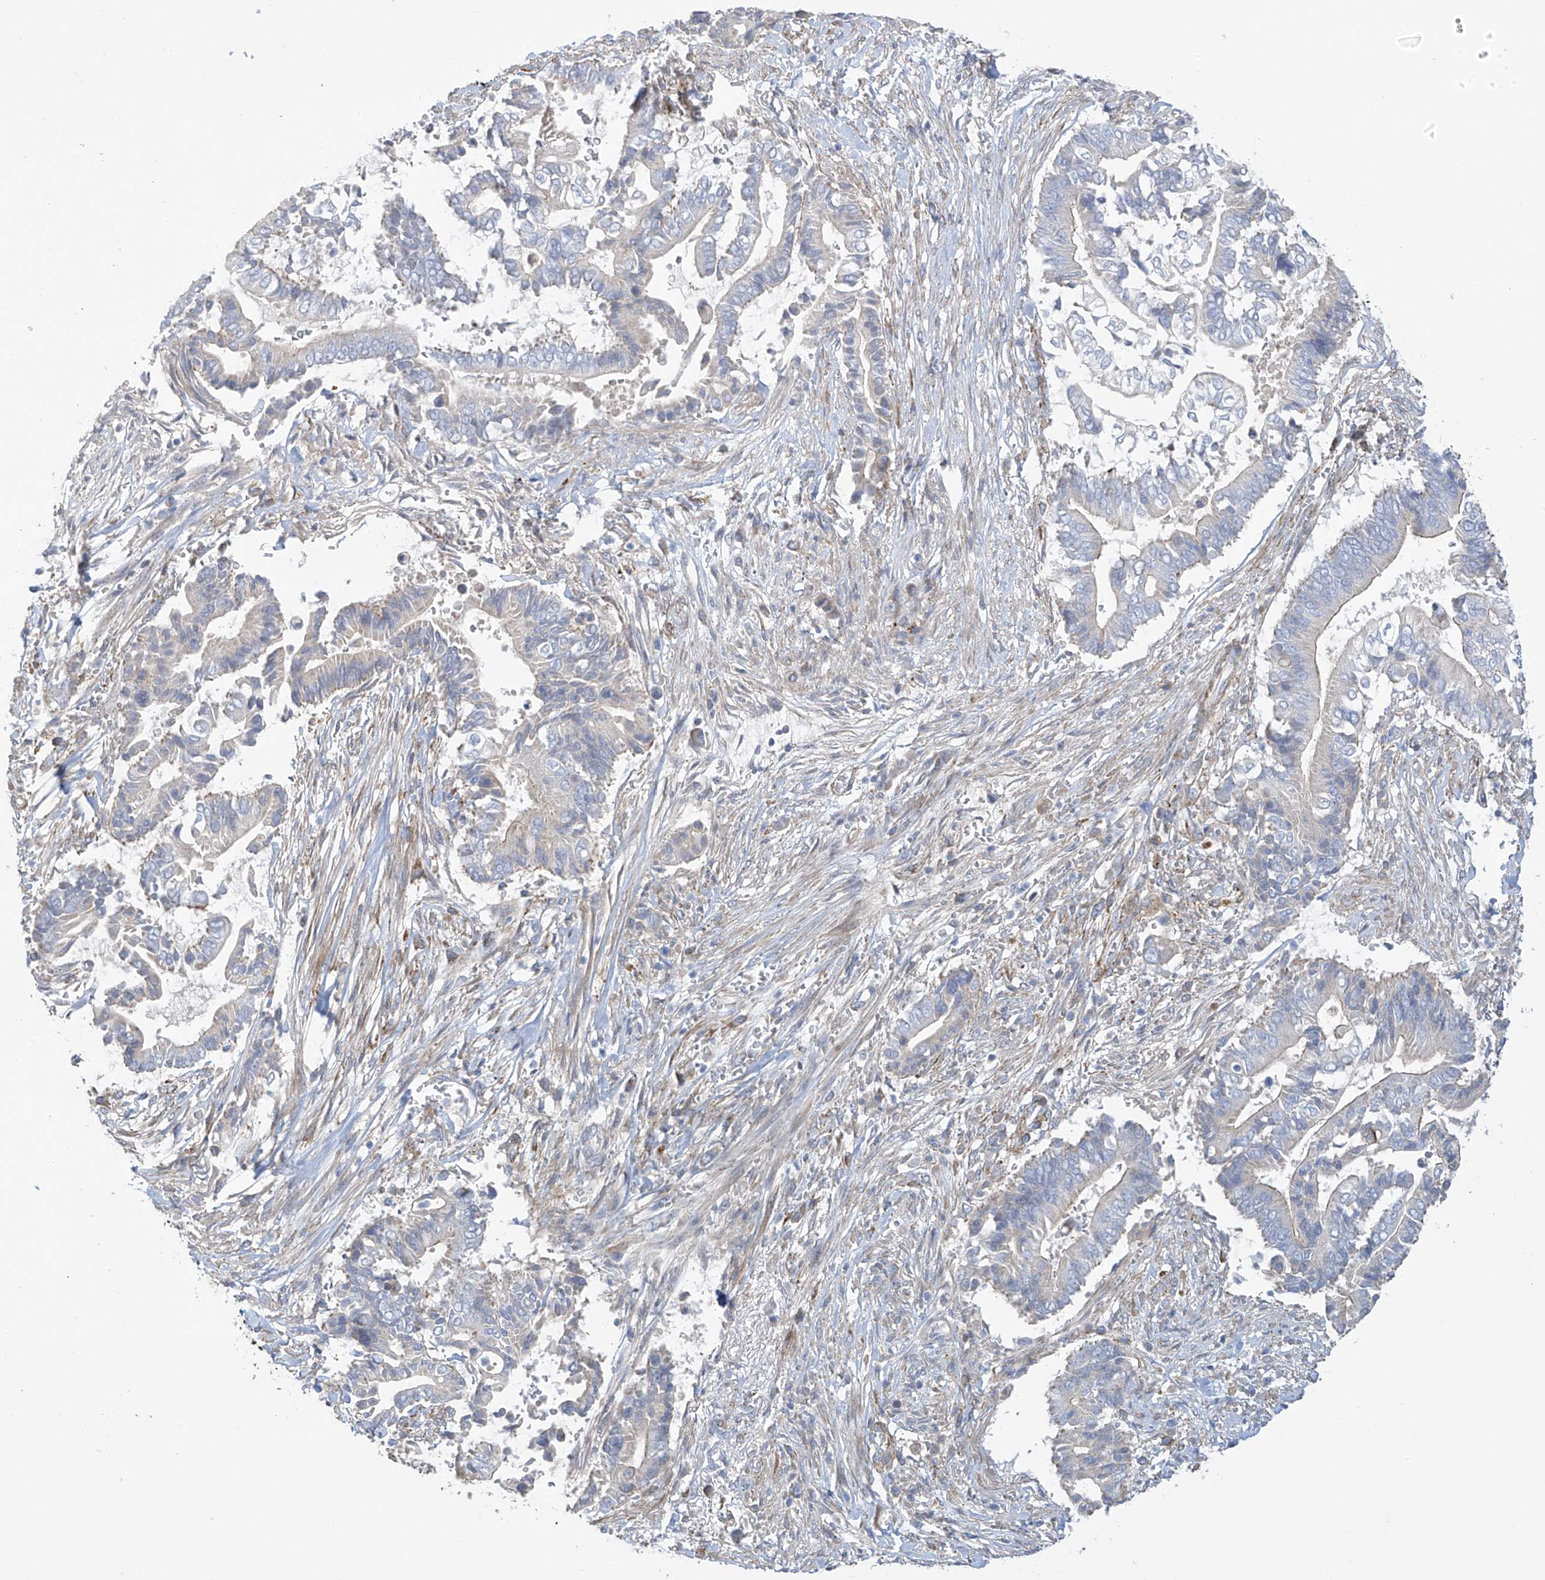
{"staining": {"intensity": "negative", "quantity": "none", "location": "none"}, "tissue": "pancreatic cancer", "cell_type": "Tumor cells", "image_type": "cancer", "snomed": [{"axis": "morphology", "description": "Adenocarcinoma, NOS"}, {"axis": "topography", "description": "Pancreas"}], "caption": "High power microscopy micrograph of an immunohistochemistry photomicrograph of pancreatic adenocarcinoma, revealing no significant positivity in tumor cells. Nuclei are stained in blue.", "gene": "ZNF641", "patient": {"sex": "male", "age": 68}}